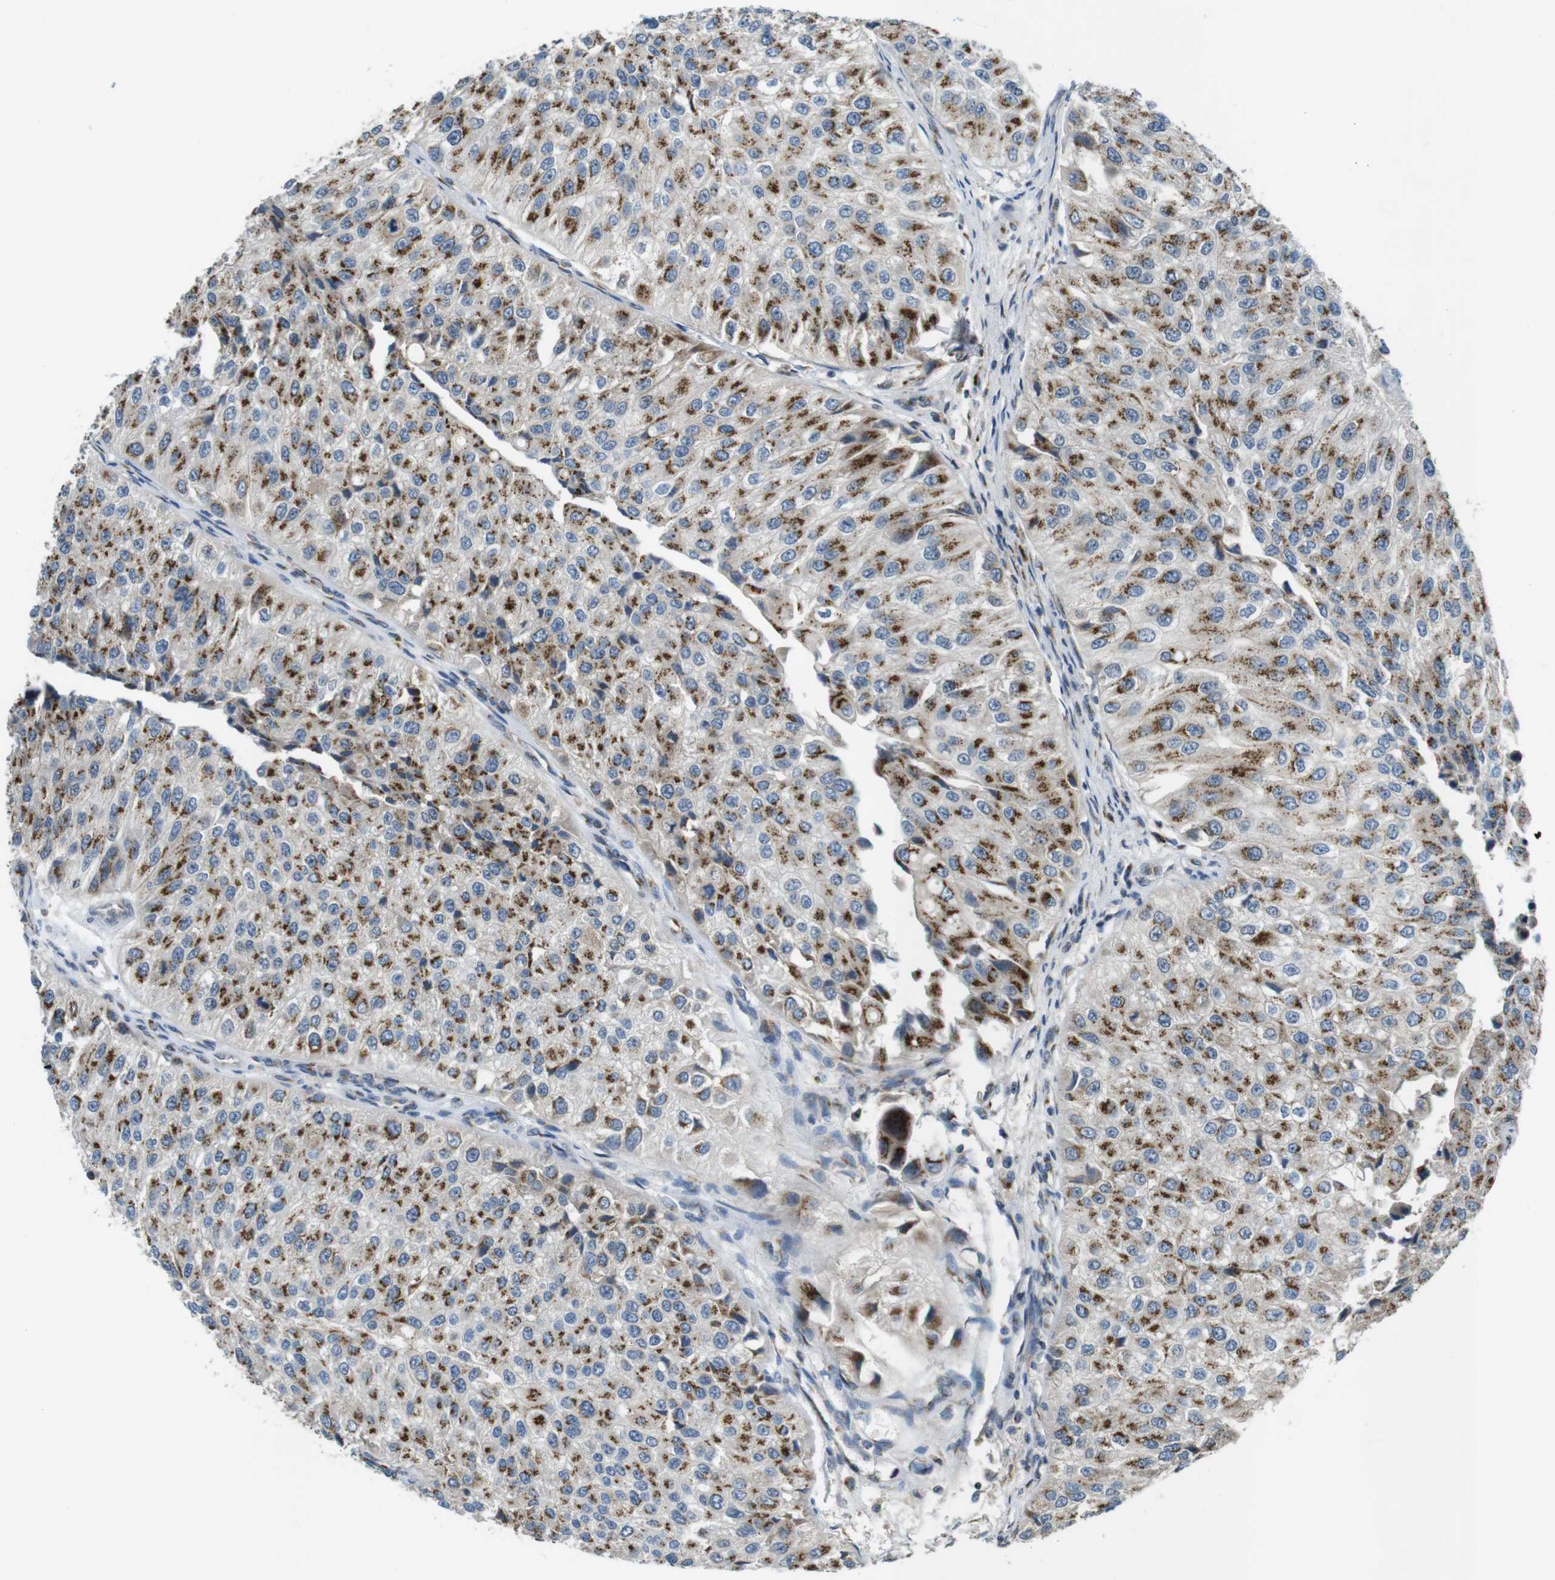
{"staining": {"intensity": "moderate", "quantity": ">75%", "location": "cytoplasmic/membranous"}, "tissue": "urothelial cancer", "cell_type": "Tumor cells", "image_type": "cancer", "snomed": [{"axis": "morphology", "description": "Urothelial carcinoma, High grade"}, {"axis": "topography", "description": "Kidney"}, {"axis": "topography", "description": "Urinary bladder"}], "caption": "Urothelial carcinoma (high-grade) stained with immunohistochemistry shows moderate cytoplasmic/membranous positivity in approximately >75% of tumor cells. (DAB (3,3'-diaminobenzidine) IHC, brown staining for protein, blue staining for nuclei).", "gene": "ZFPL1", "patient": {"sex": "male", "age": 77}}